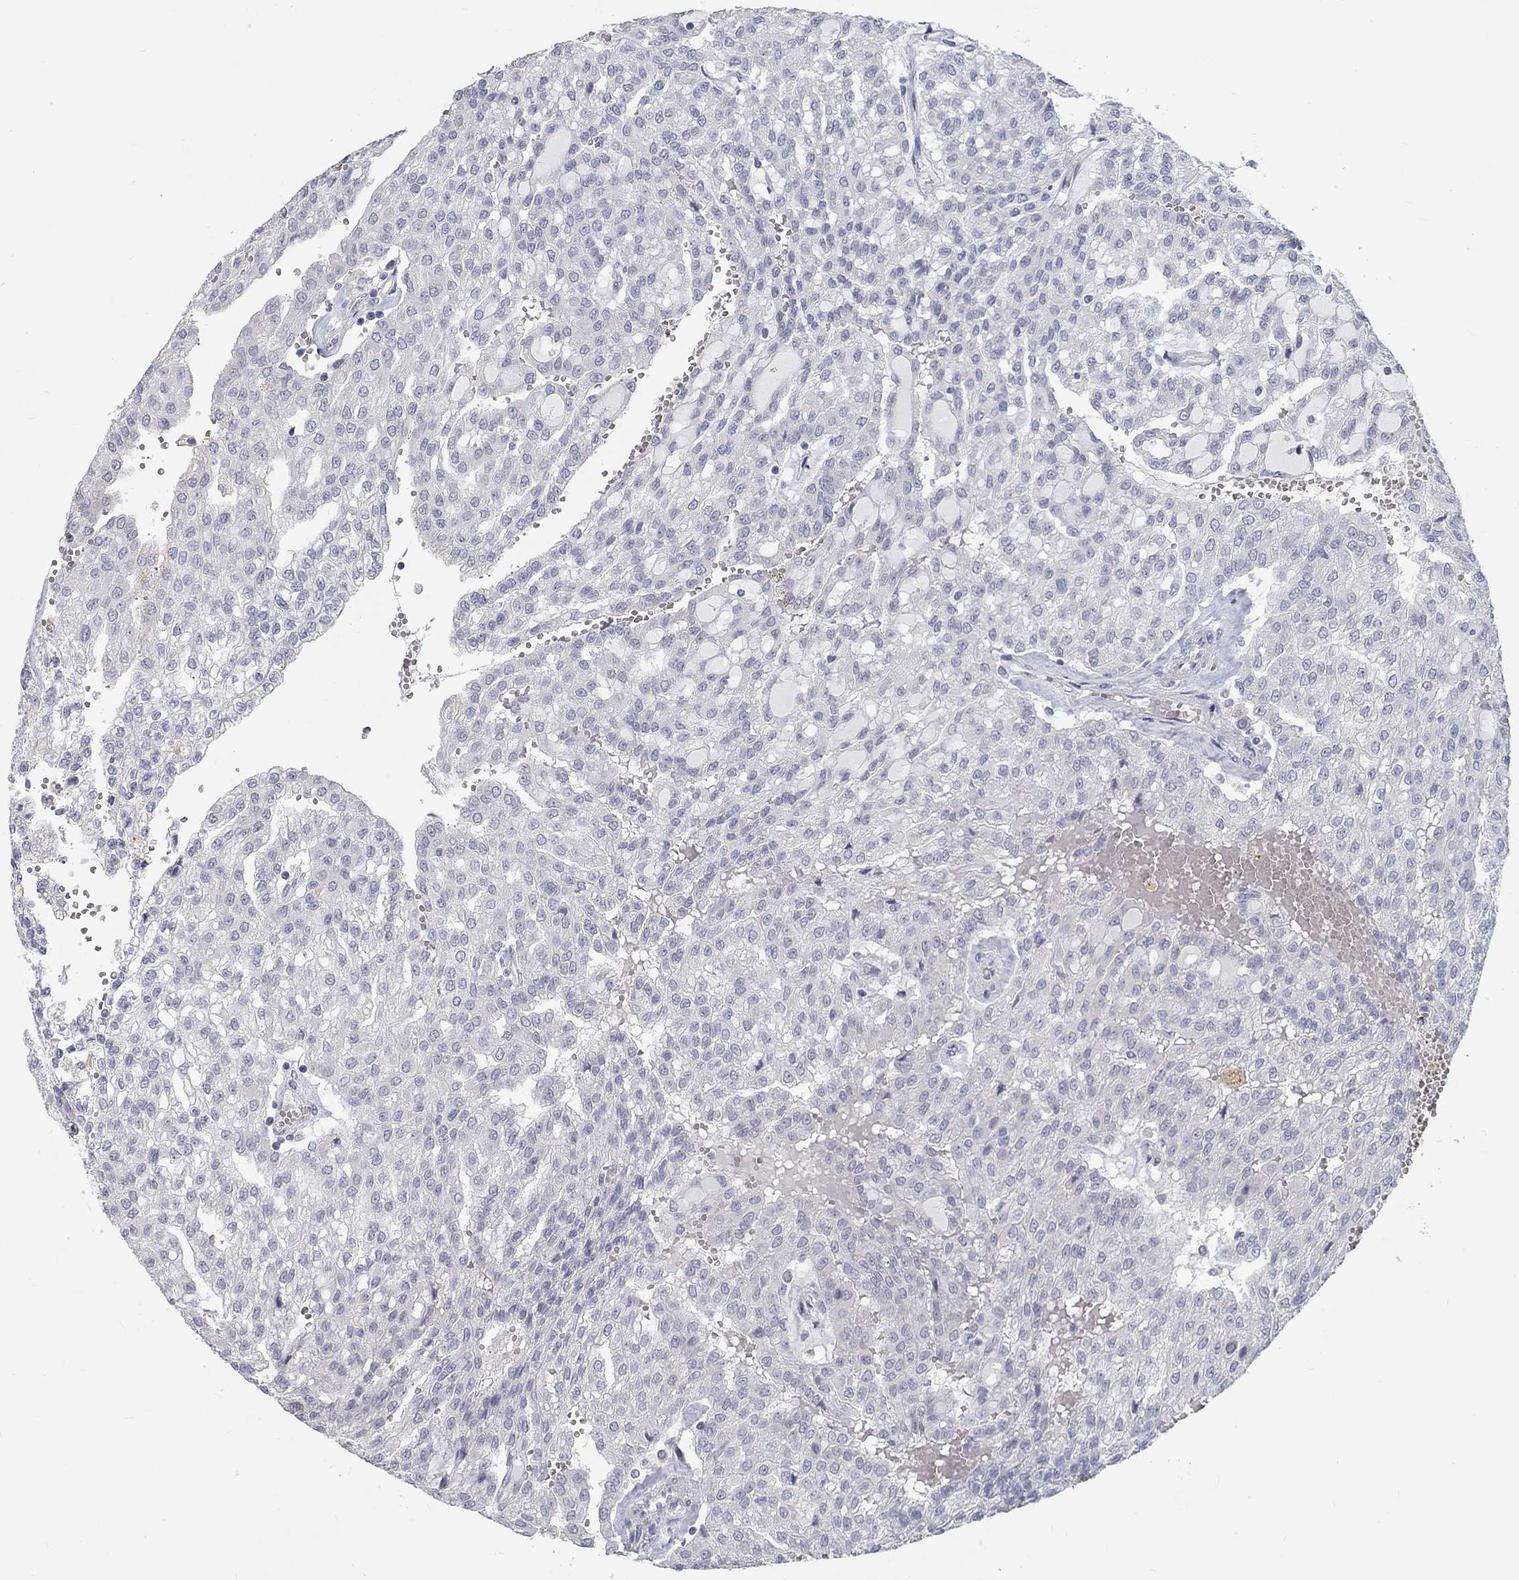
{"staining": {"intensity": "negative", "quantity": "none", "location": "none"}, "tissue": "renal cancer", "cell_type": "Tumor cells", "image_type": "cancer", "snomed": [{"axis": "morphology", "description": "Adenocarcinoma, NOS"}, {"axis": "topography", "description": "Kidney"}], "caption": "Tumor cells are negative for protein expression in human renal cancer. Brightfield microscopy of IHC stained with DAB (brown) and hematoxylin (blue), captured at high magnification.", "gene": "ATP1A3", "patient": {"sex": "male", "age": 63}}